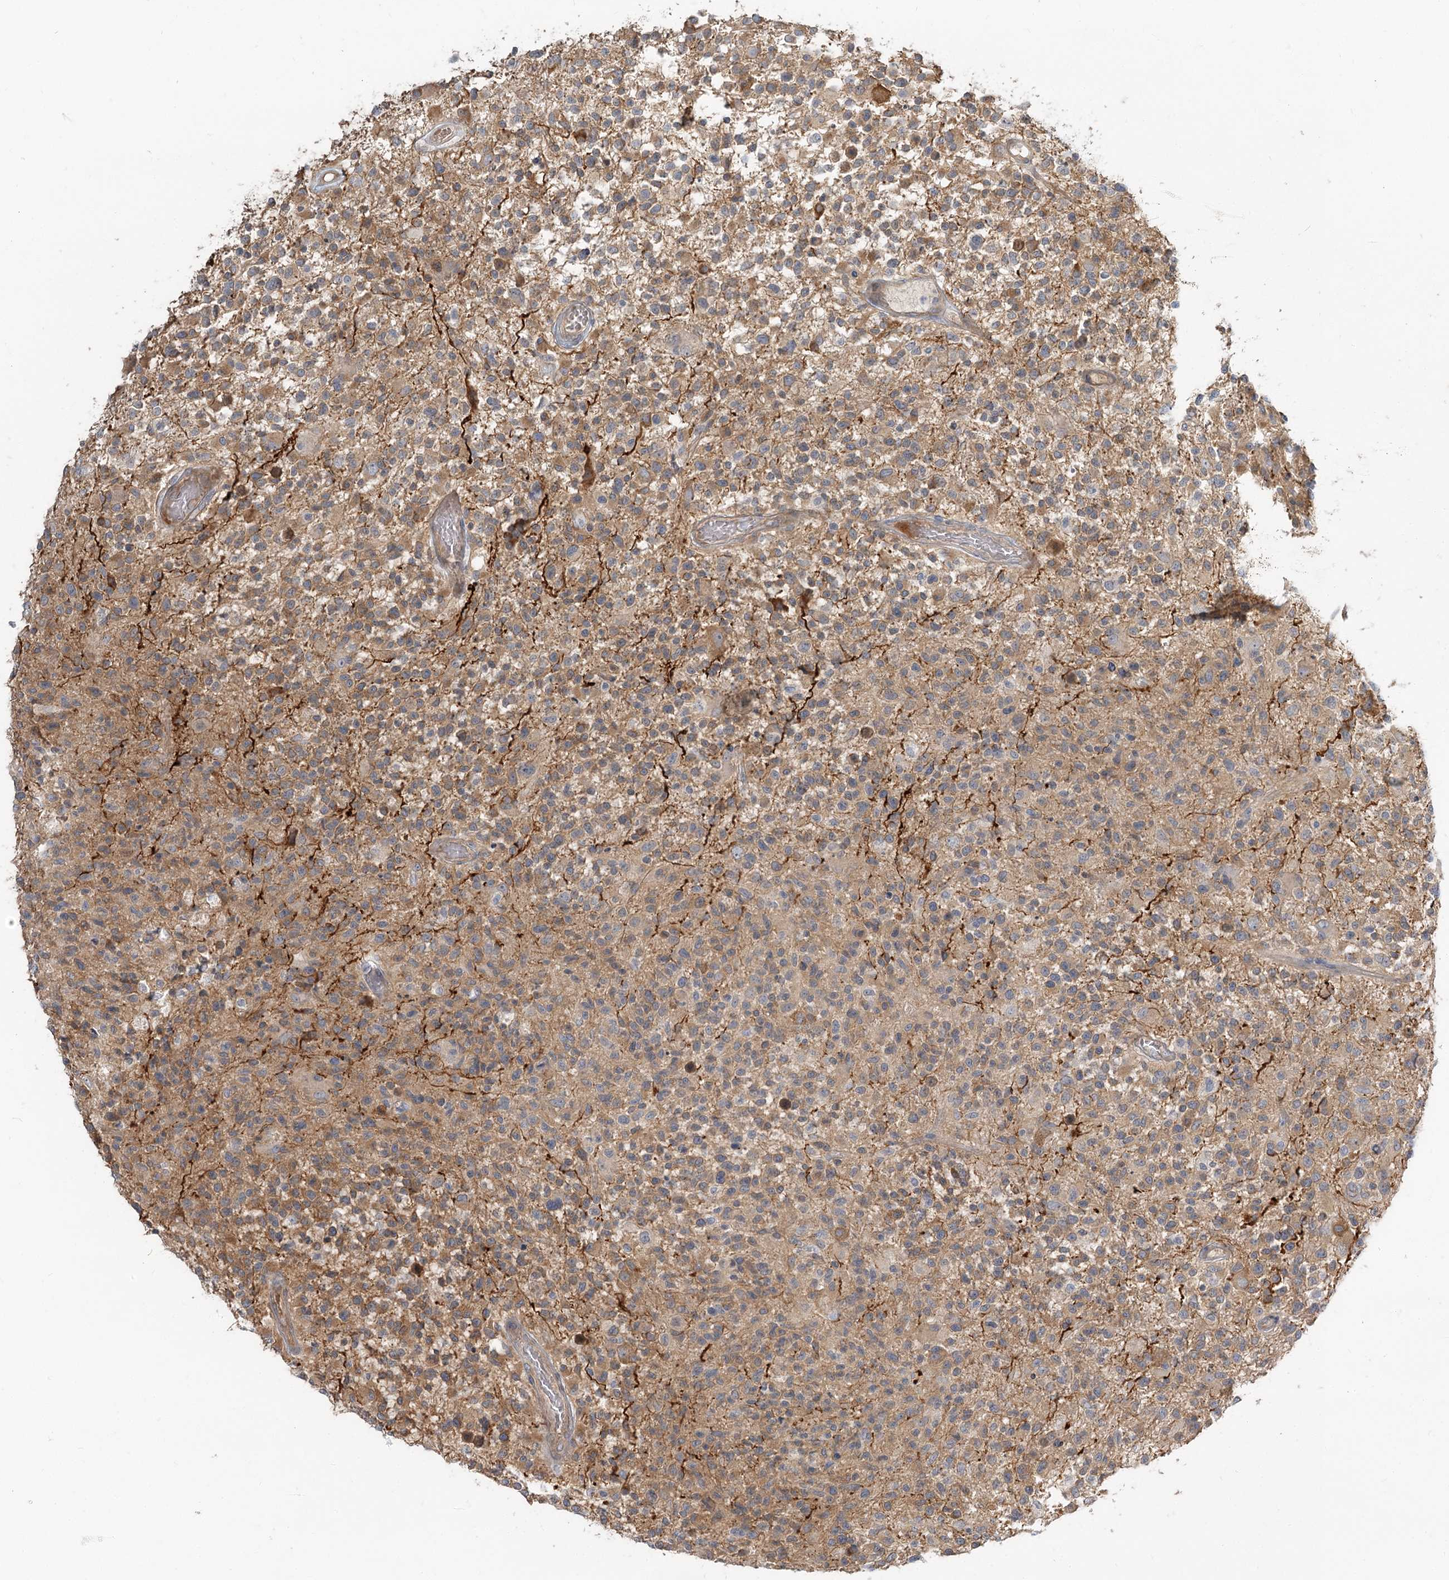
{"staining": {"intensity": "moderate", "quantity": "25%-75%", "location": "cytoplasmic/membranous"}, "tissue": "glioma", "cell_type": "Tumor cells", "image_type": "cancer", "snomed": [{"axis": "morphology", "description": "Glioma, malignant, High grade"}, {"axis": "morphology", "description": "Glioblastoma, NOS"}, {"axis": "topography", "description": "Brain"}], "caption": "Protein expression analysis of human malignant glioma (high-grade) reveals moderate cytoplasmic/membranous staining in about 25%-75% of tumor cells.", "gene": "GUCY2C", "patient": {"sex": "male", "age": 60}}